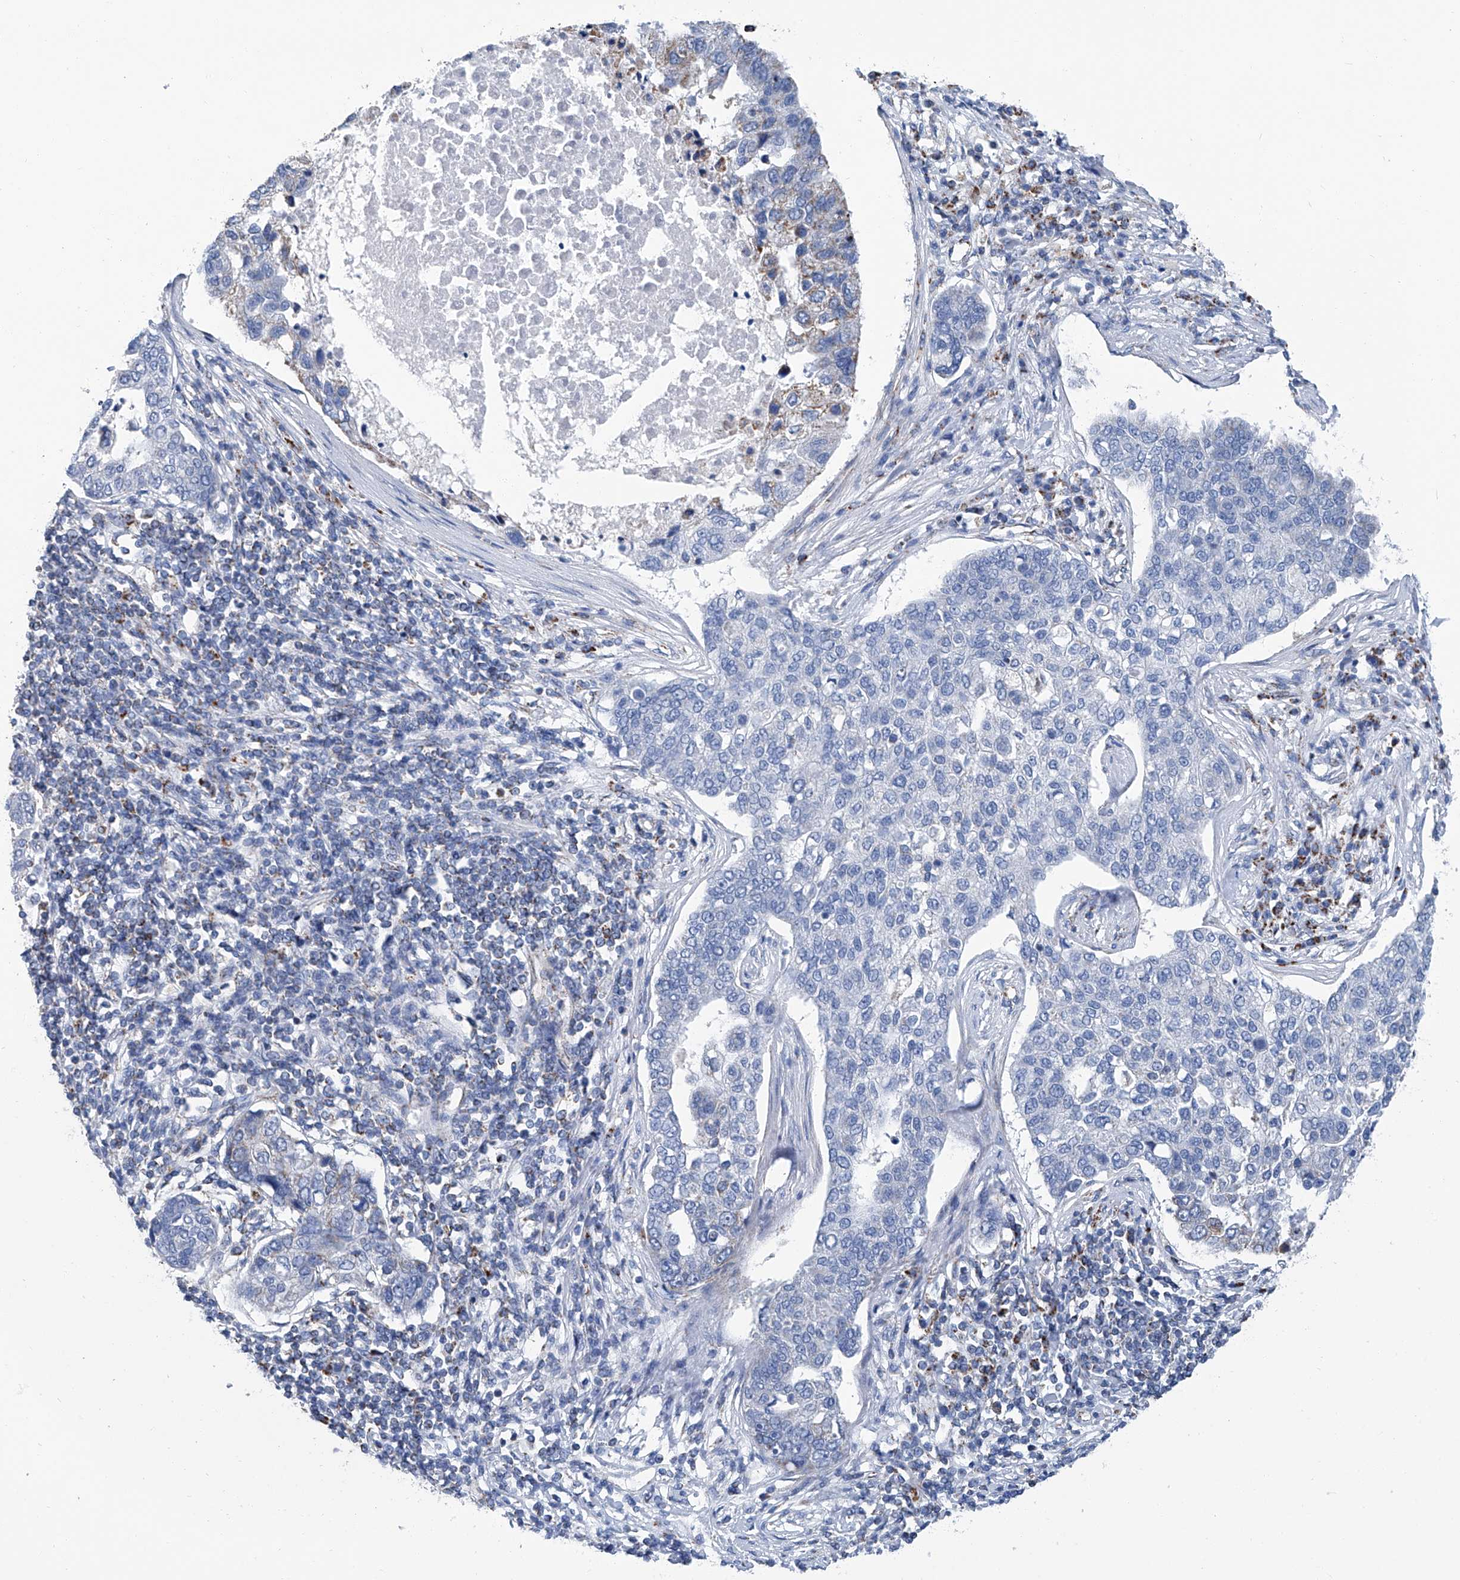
{"staining": {"intensity": "negative", "quantity": "none", "location": "none"}, "tissue": "pancreatic cancer", "cell_type": "Tumor cells", "image_type": "cancer", "snomed": [{"axis": "morphology", "description": "Adenocarcinoma, NOS"}, {"axis": "topography", "description": "Pancreas"}], "caption": "Protein analysis of pancreatic adenocarcinoma exhibits no significant expression in tumor cells.", "gene": "MT-ND1", "patient": {"sex": "female", "age": 61}}